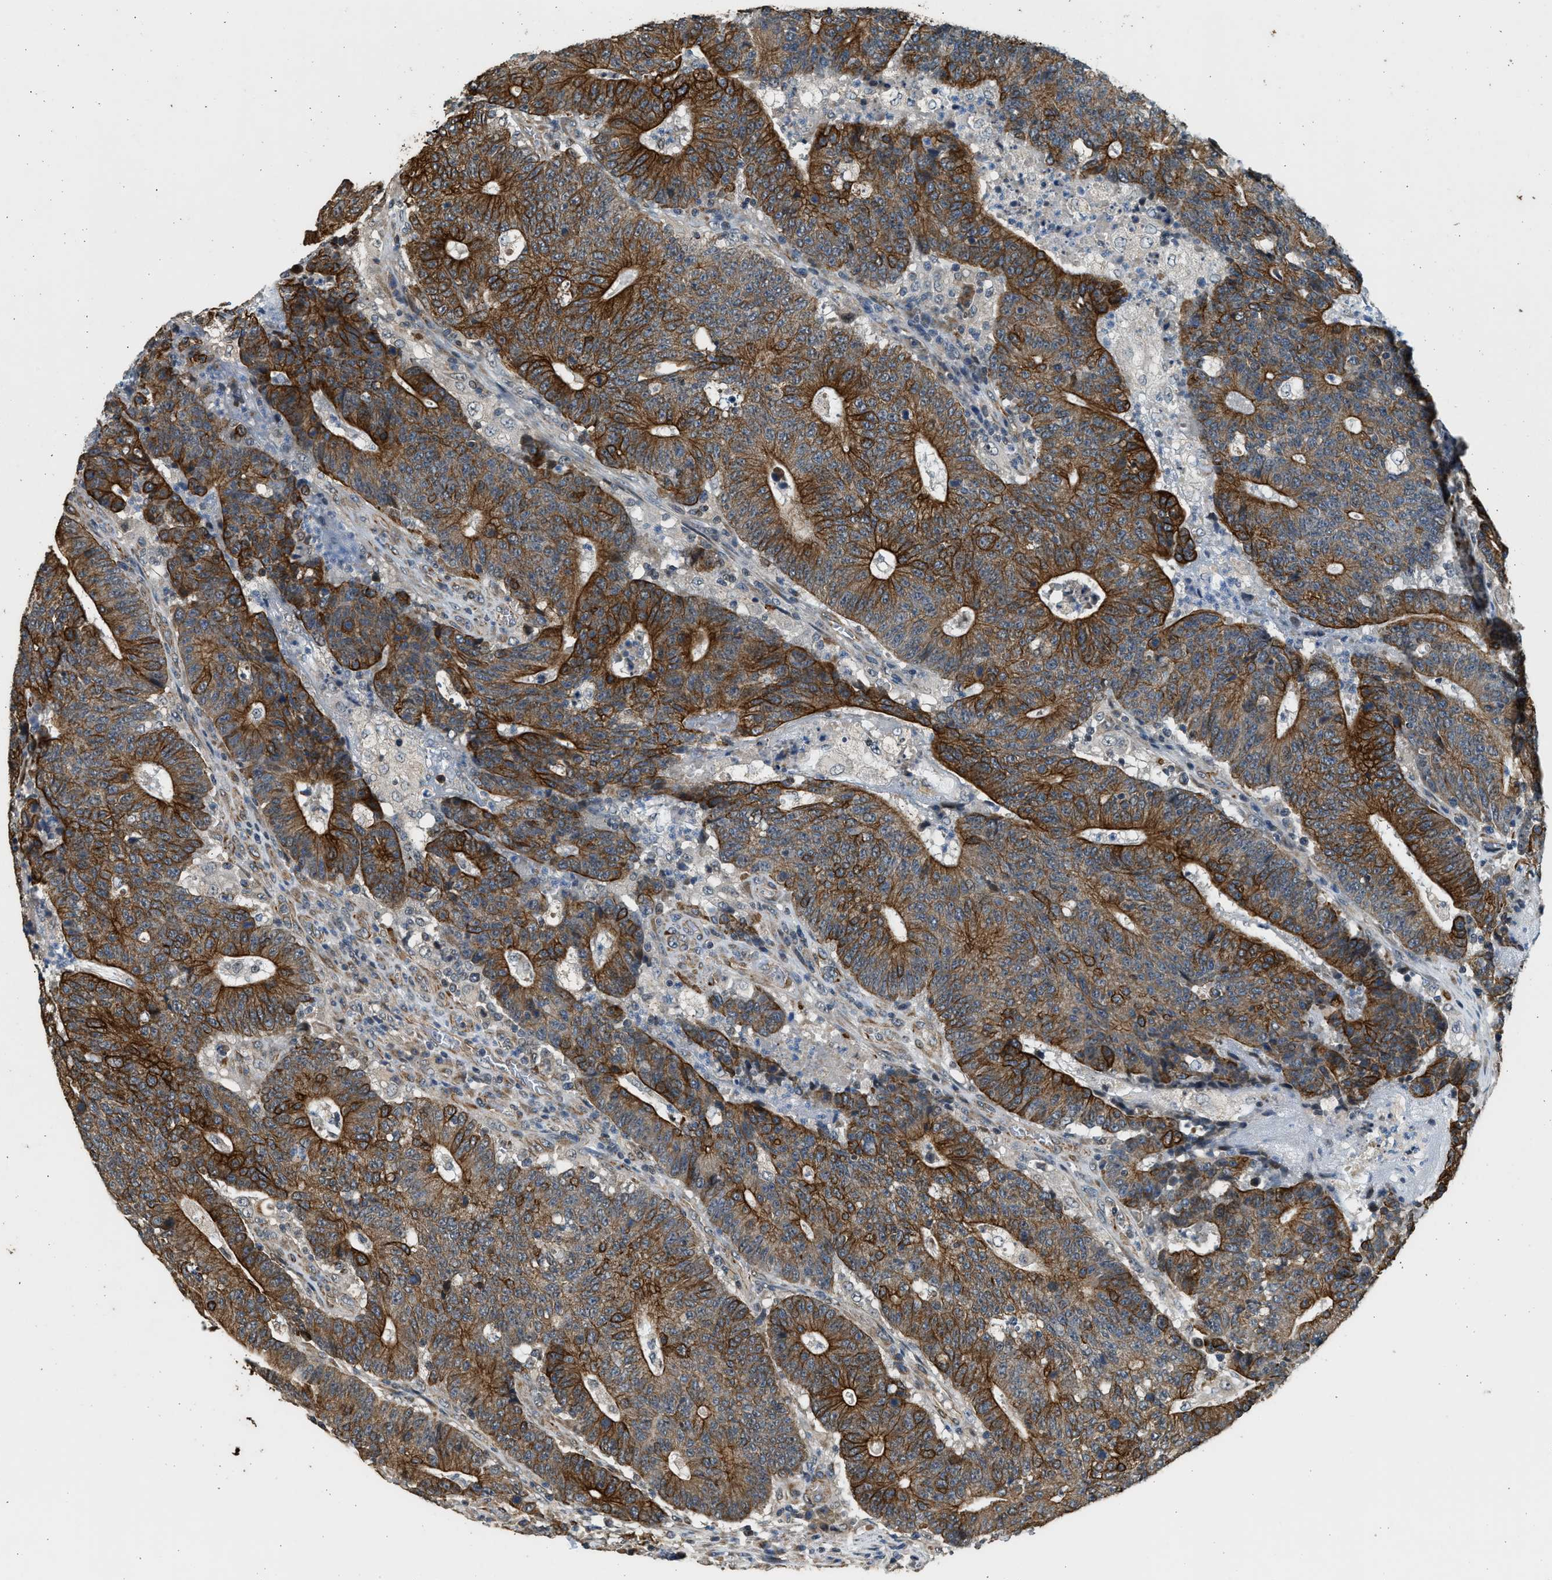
{"staining": {"intensity": "strong", "quantity": "25%-75%", "location": "cytoplasmic/membranous"}, "tissue": "colorectal cancer", "cell_type": "Tumor cells", "image_type": "cancer", "snomed": [{"axis": "morphology", "description": "Normal tissue, NOS"}, {"axis": "morphology", "description": "Adenocarcinoma, NOS"}, {"axis": "topography", "description": "Colon"}], "caption": "Brown immunohistochemical staining in human colorectal cancer demonstrates strong cytoplasmic/membranous expression in about 25%-75% of tumor cells. The staining is performed using DAB brown chromogen to label protein expression. The nuclei are counter-stained blue using hematoxylin.", "gene": "PCLO", "patient": {"sex": "female", "age": 75}}